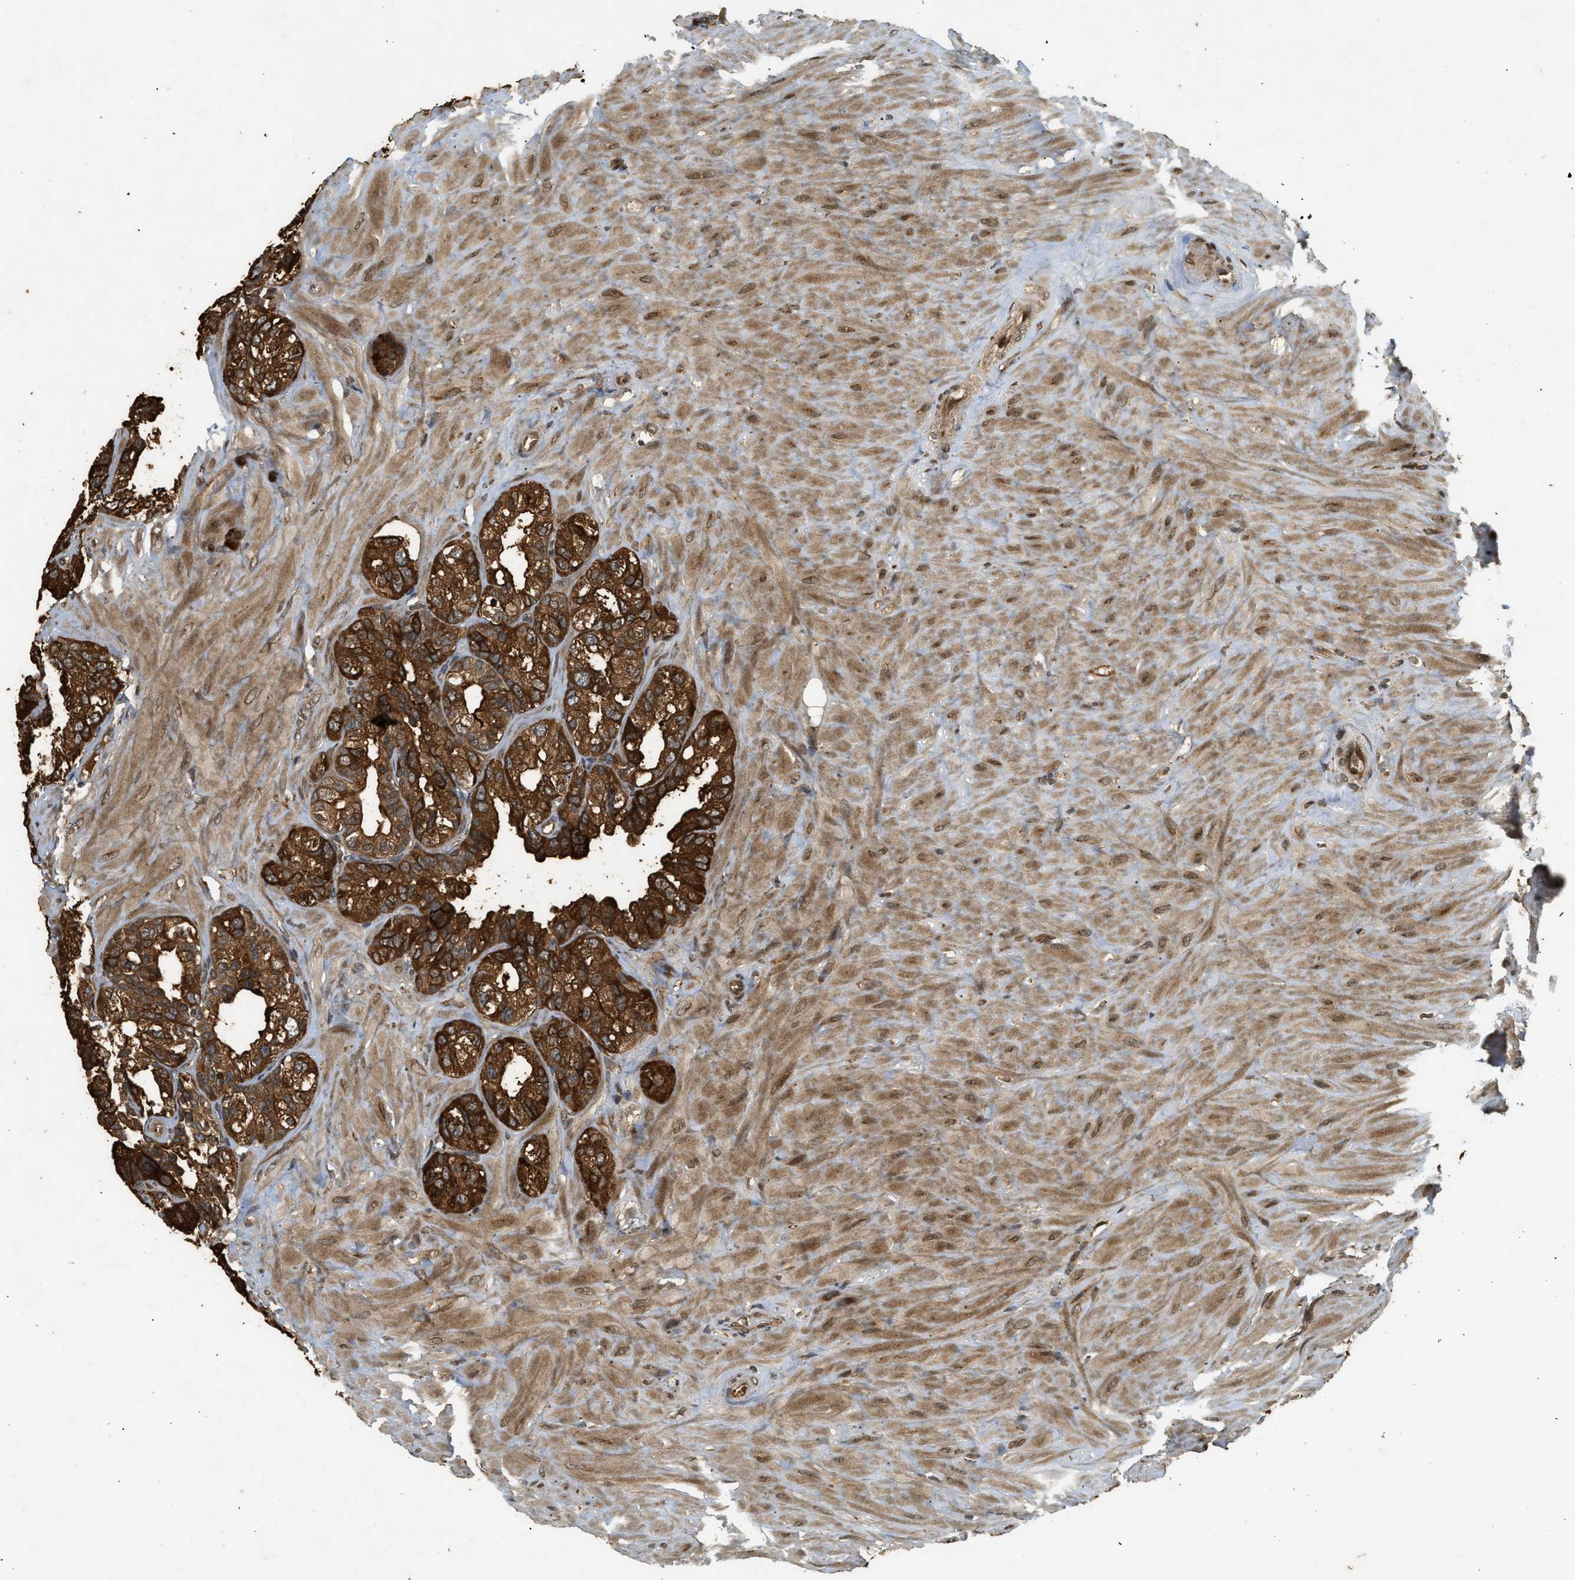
{"staining": {"intensity": "strong", "quantity": ">75%", "location": "cytoplasmic/membranous"}, "tissue": "seminal vesicle", "cell_type": "Glandular cells", "image_type": "normal", "snomed": [{"axis": "morphology", "description": "Normal tissue, NOS"}, {"axis": "topography", "description": "Seminal veicle"}], "caption": "Unremarkable seminal vesicle exhibits strong cytoplasmic/membranous expression in approximately >75% of glandular cells The protein of interest is shown in brown color, while the nuclei are stained blue..", "gene": "EIF2AK3", "patient": {"sex": "male", "age": 68}}